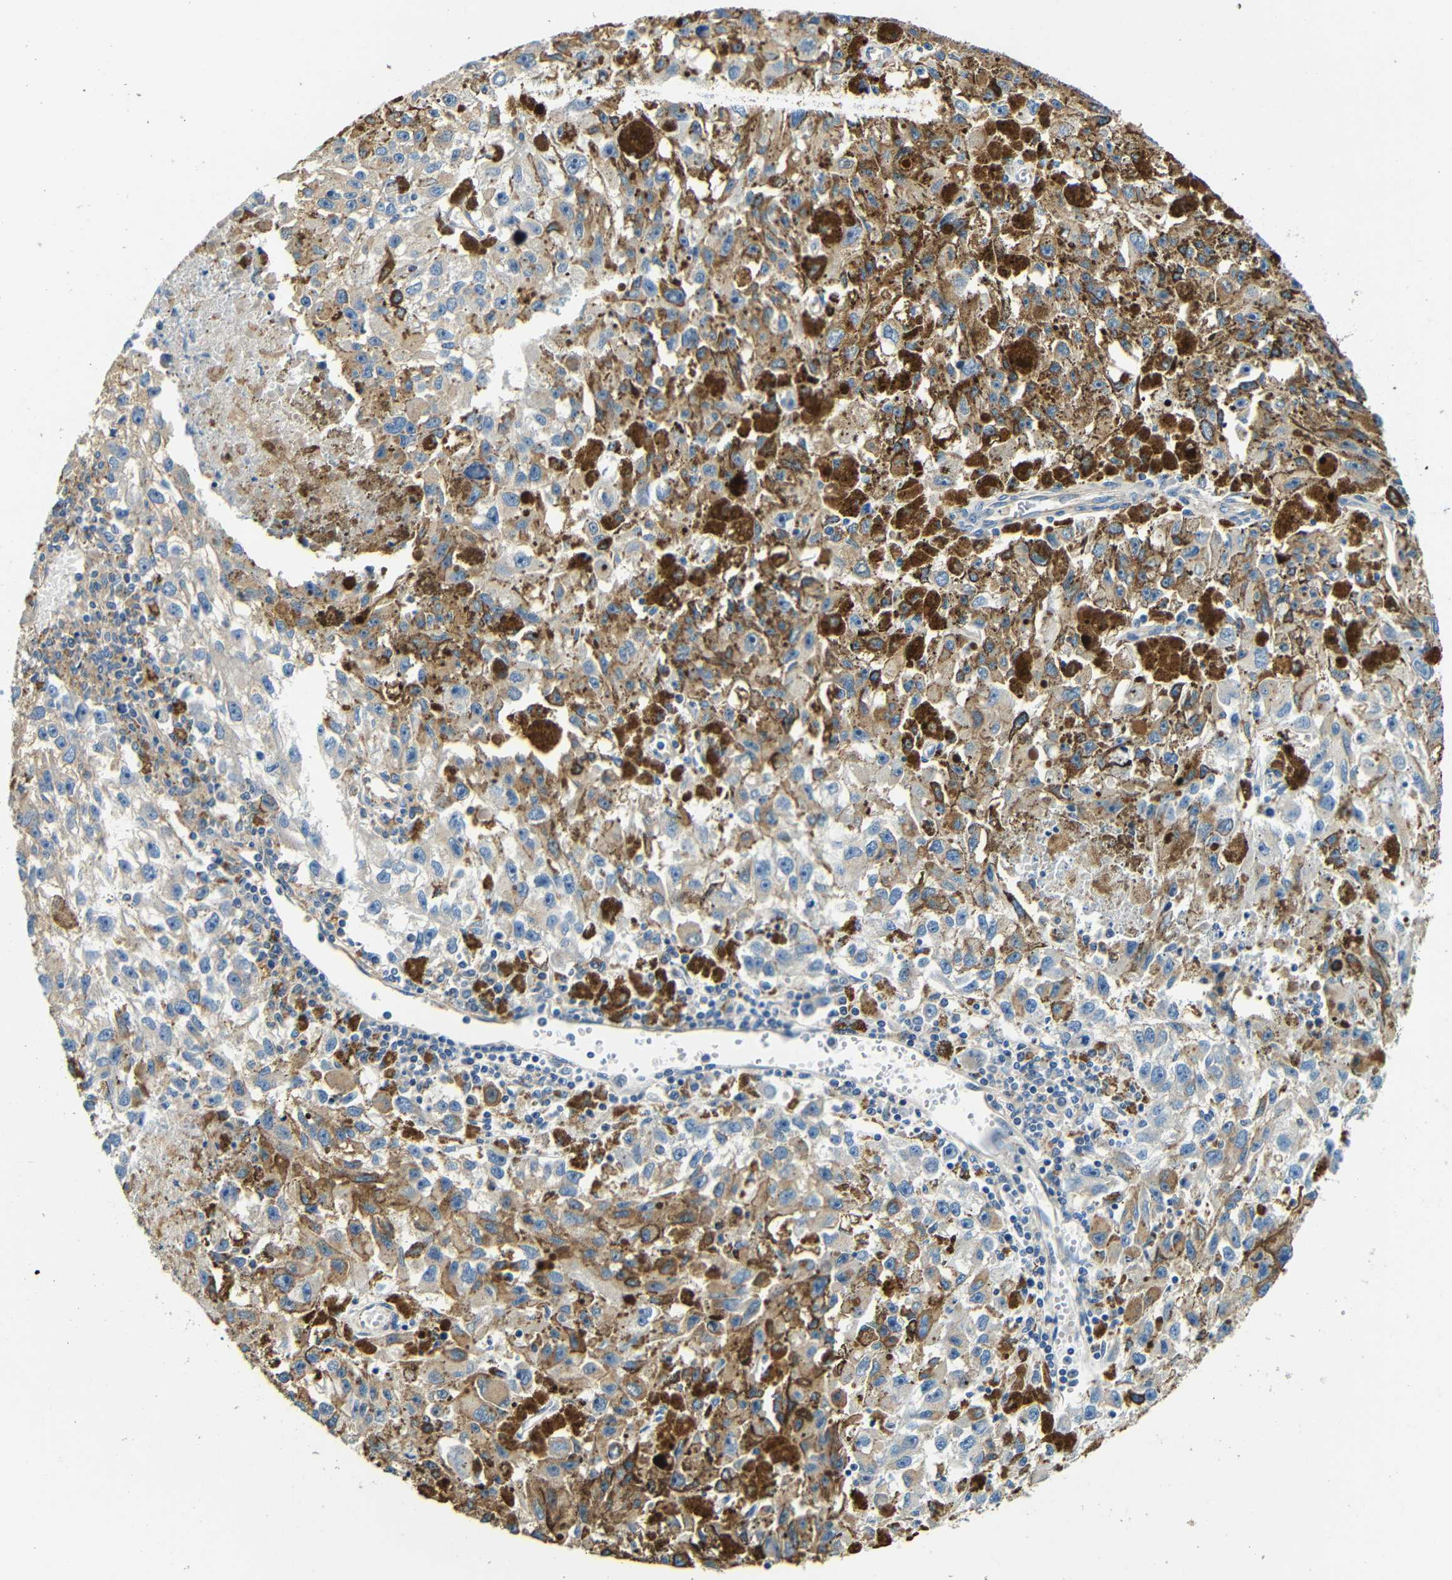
{"staining": {"intensity": "weak", "quantity": "25%-75%", "location": "cytoplasmic/membranous"}, "tissue": "melanoma", "cell_type": "Tumor cells", "image_type": "cancer", "snomed": [{"axis": "morphology", "description": "Malignant melanoma, NOS"}, {"axis": "topography", "description": "Skin"}], "caption": "Immunohistochemistry (IHC) micrograph of neoplastic tissue: human melanoma stained using immunohistochemistry (IHC) exhibits low levels of weak protein expression localized specifically in the cytoplasmic/membranous of tumor cells, appearing as a cytoplasmic/membranous brown color.", "gene": "FMO5", "patient": {"sex": "female", "age": 104}}